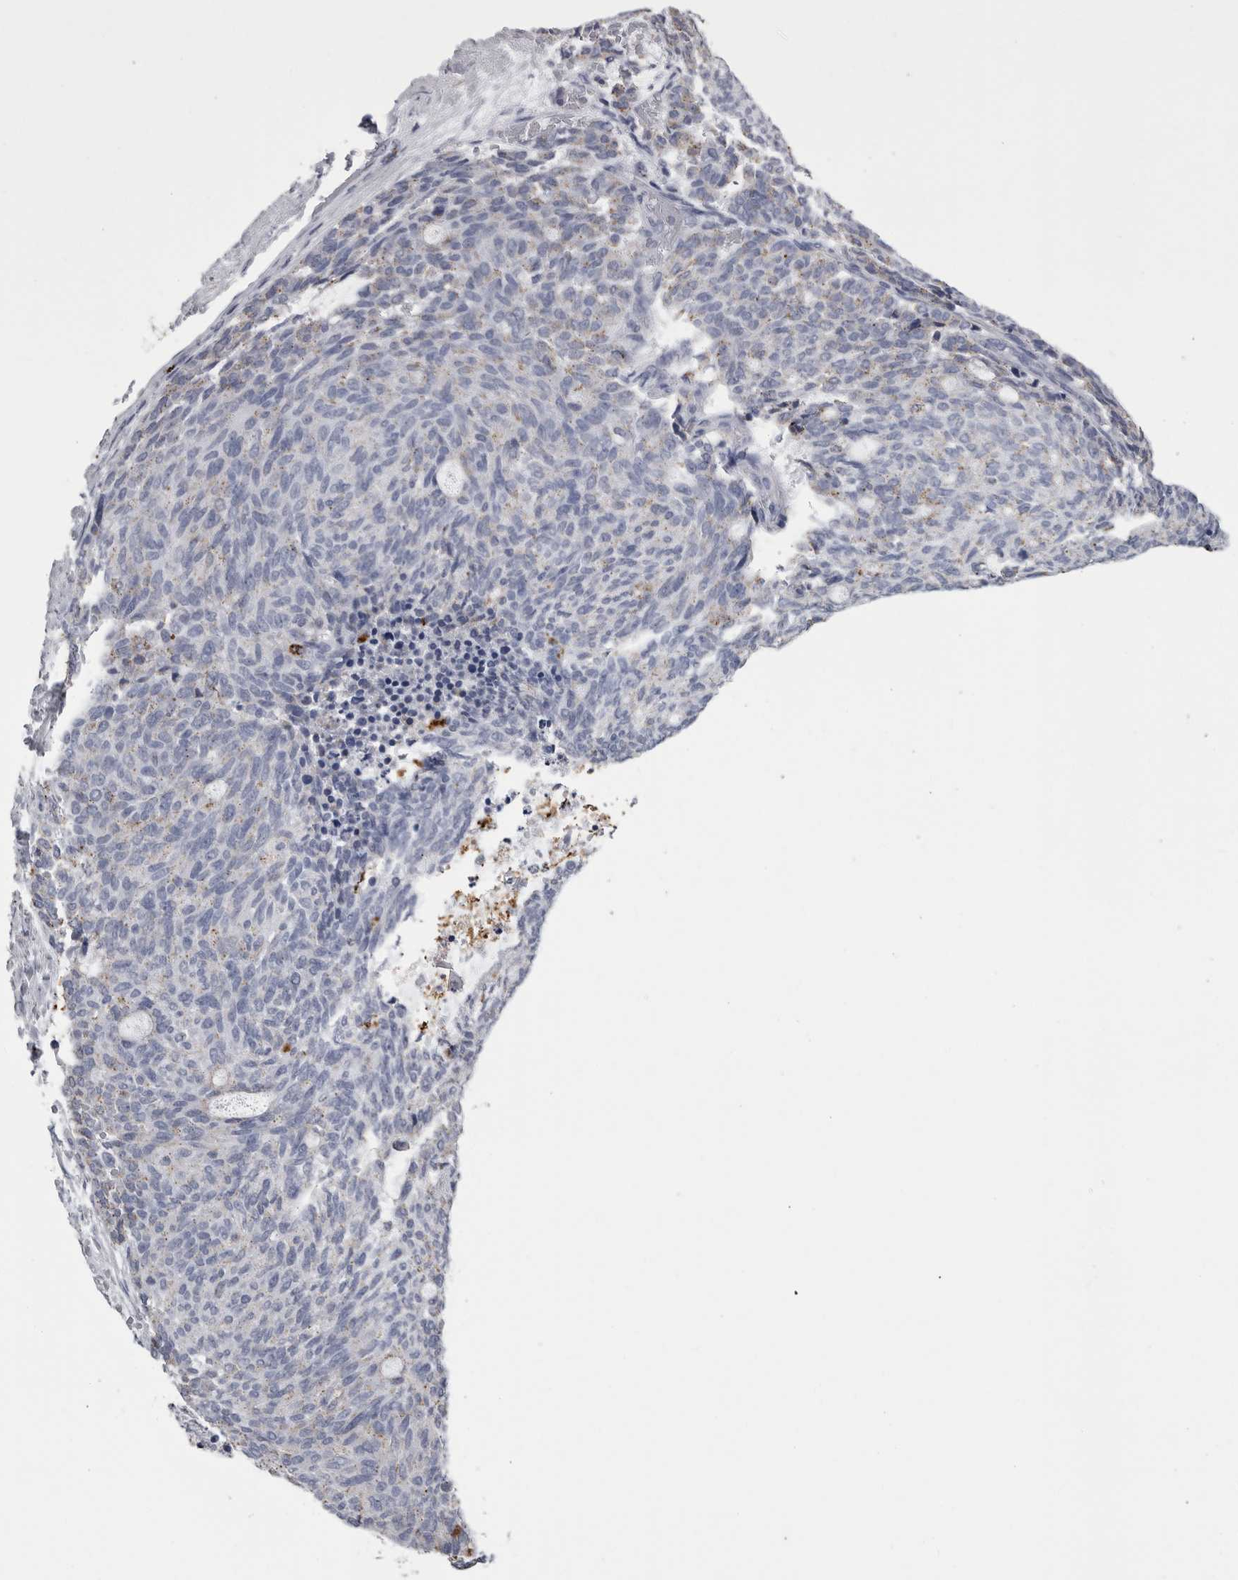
{"staining": {"intensity": "negative", "quantity": "none", "location": "none"}, "tissue": "carcinoid", "cell_type": "Tumor cells", "image_type": "cancer", "snomed": [{"axis": "morphology", "description": "Carcinoid, malignant, NOS"}, {"axis": "topography", "description": "Pancreas"}], "caption": "This is an immunohistochemistry (IHC) micrograph of human carcinoid. There is no positivity in tumor cells.", "gene": "DPP7", "patient": {"sex": "female", "age": 54}}